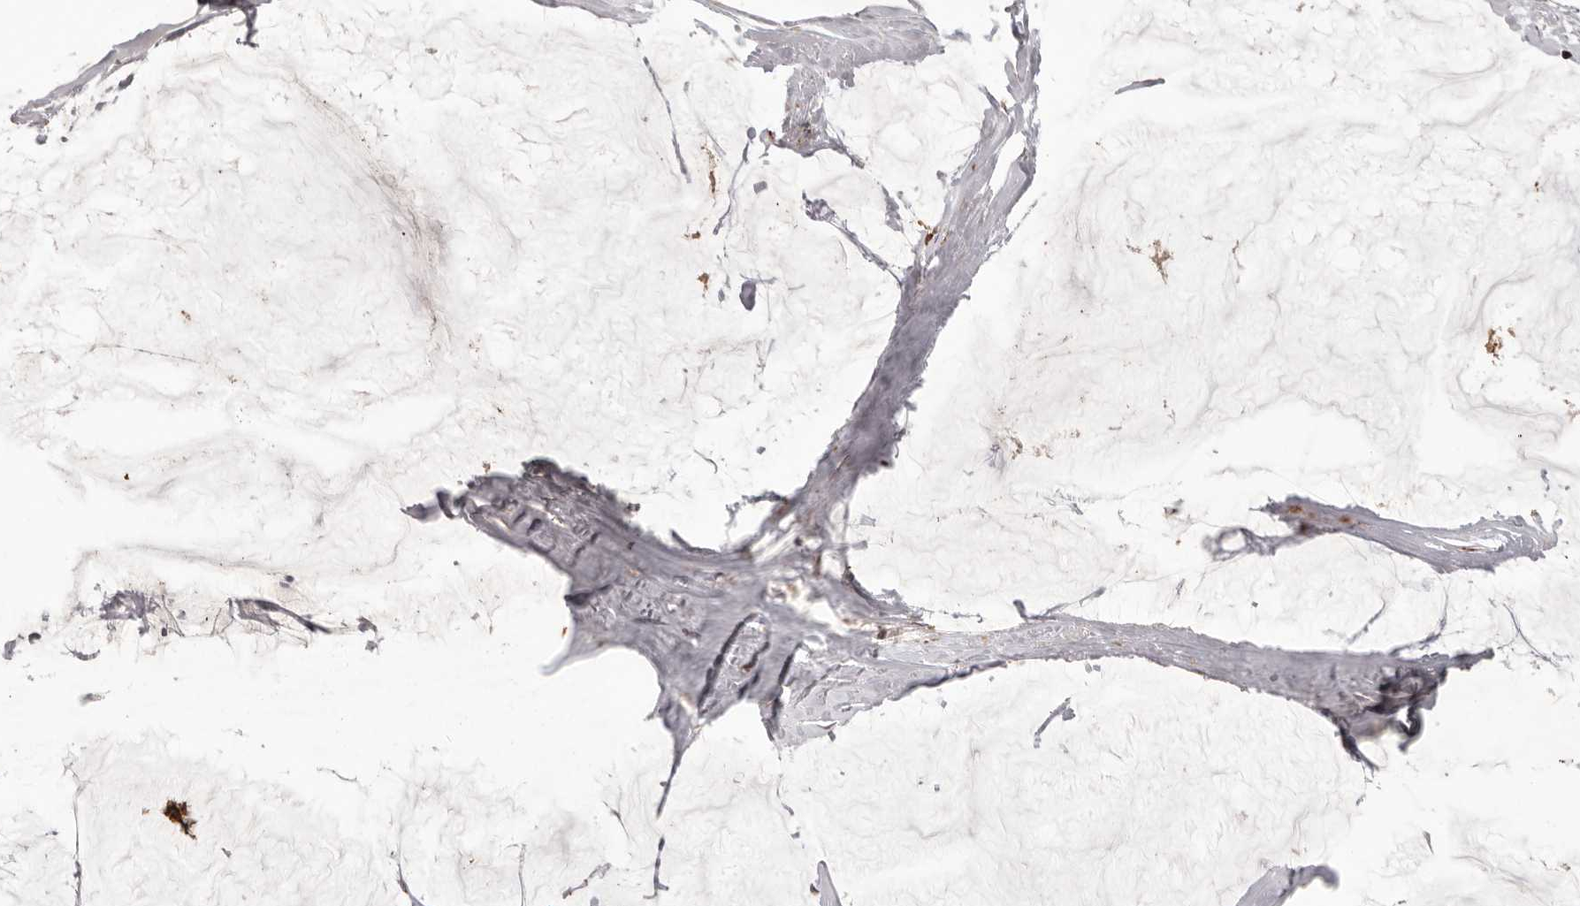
{"staining": {"intensity": "strong", "quantity": ">75%", "location": "cytoplasmic/membranous"}, "tissue": "breast cancer", "cell_type": "Tumor cells", "image_type": "cancer", "snomed": [{"axis": "morphology", "description": "Duct carcinoma"}, {"axis": "topography", "description": "Breast"}], "caption": "Strong cytoplasmic/membranous protein positivity is identified in approximately >75% of tumor cells in breast cancer (invasive ductal carcinoma). The staining was performed using DAB (3,3'-diaminobenzidine) to visualize the protein expression in brown, while the nuclei were stained in blue with hematoxylin (Magnification: 20x).", "gene": "MRPS10", "patient": {"sex": "female", "age": 93}}